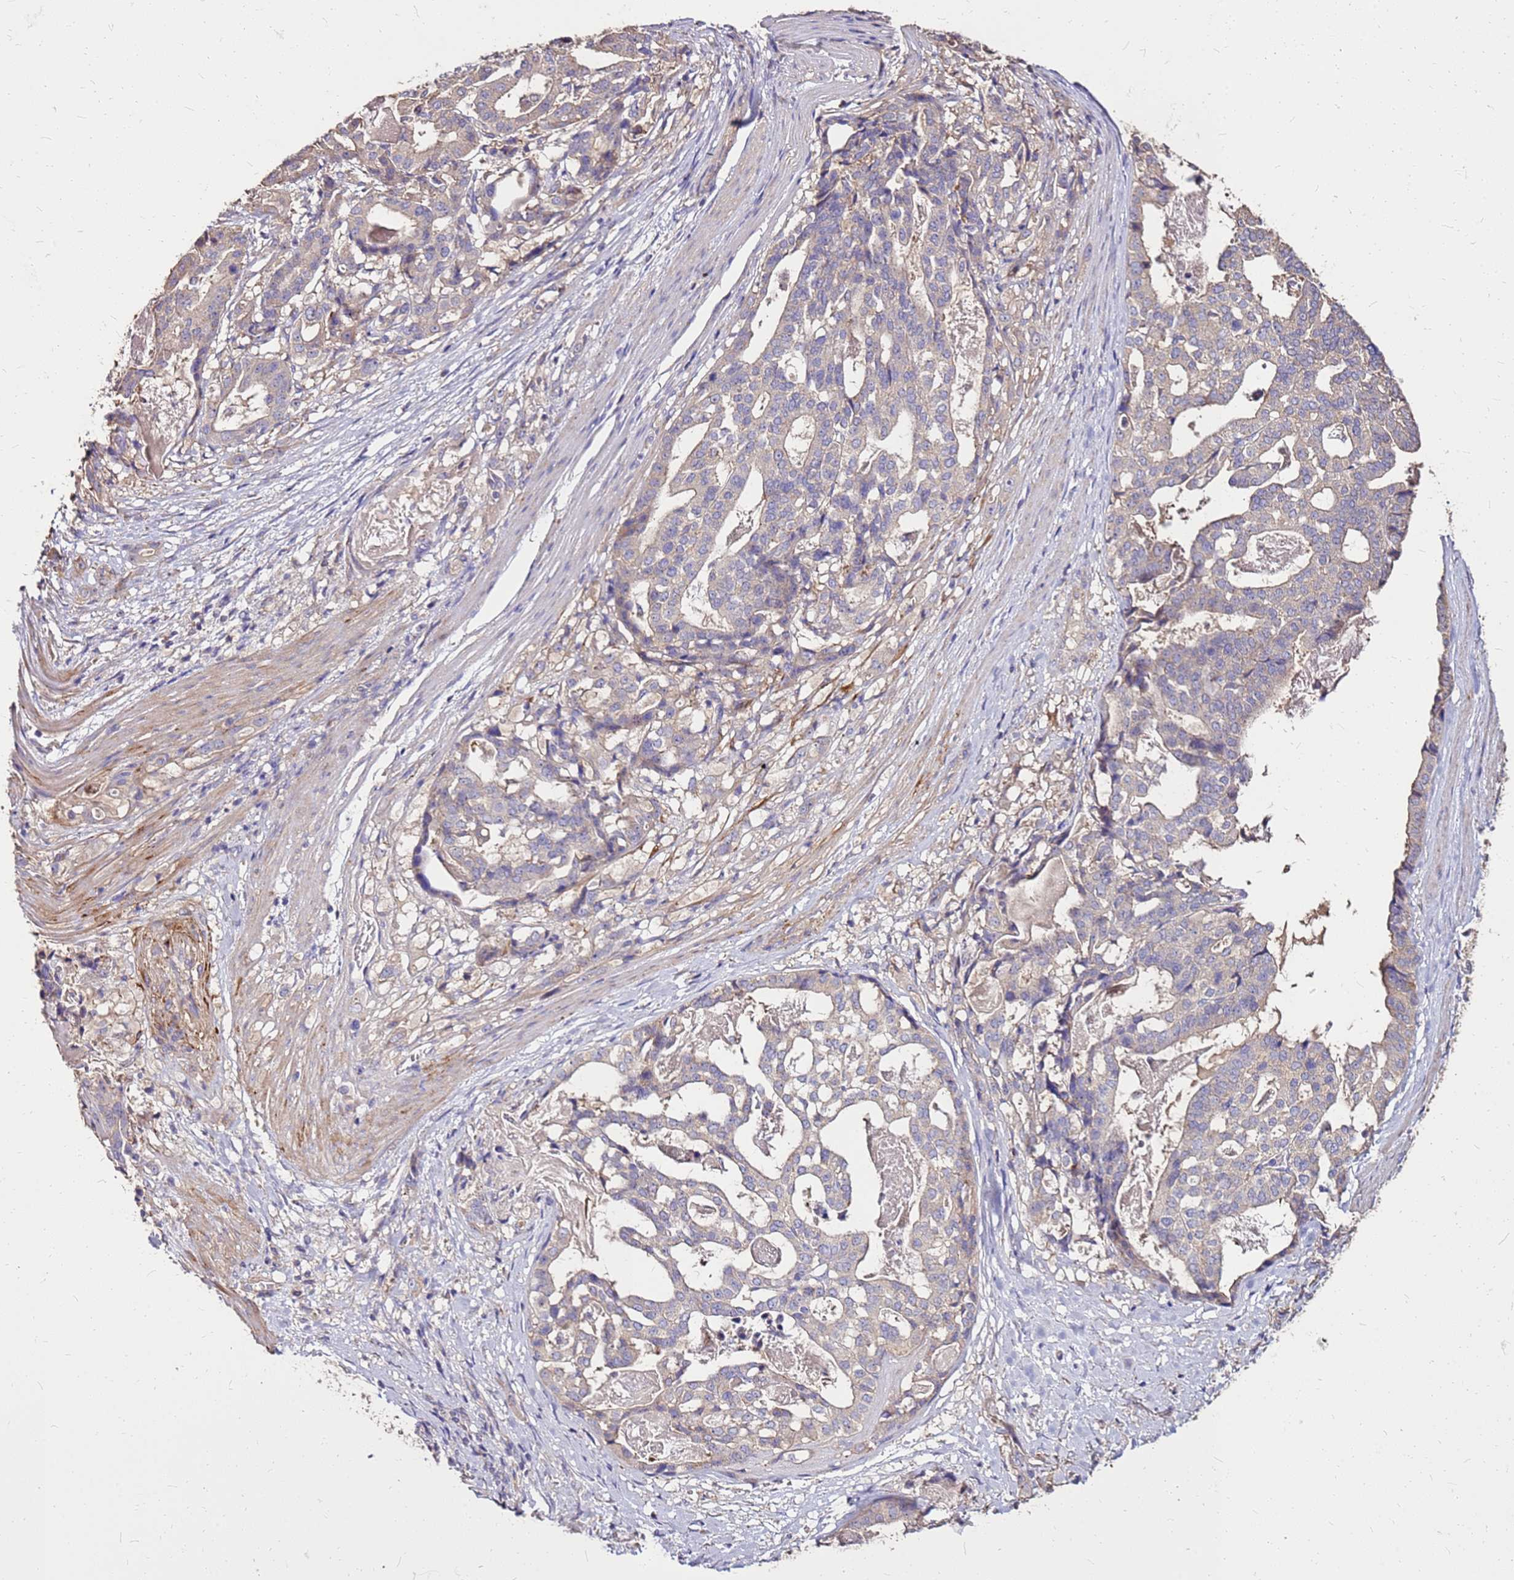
{"staining": {"intensity": "weak", "quantity": "25%-75%", "location": "cytoplasmic/membranous"}, "tissue": "stomach cancer", "cell_type": "Tumor cells", "image_type": "cancer", "snomed": [{"axis": "morphology", "description": "Adenocarcinoma, NOS"}, {"axis": "topography", "description": "Stomach"}], "caption": "Protein positivity by immunohistochemistry reveals weak cytoplasmic/membranous staining in about 25%-75% of tumor cells in stomach adenocarcinoma. The staining was performed using DAB, with brown indicating positive protein expression. Nuclei are stained blue with hematoxylin.", "gene": "EXD3", "patient": {"sex": "male", "age": 48}}